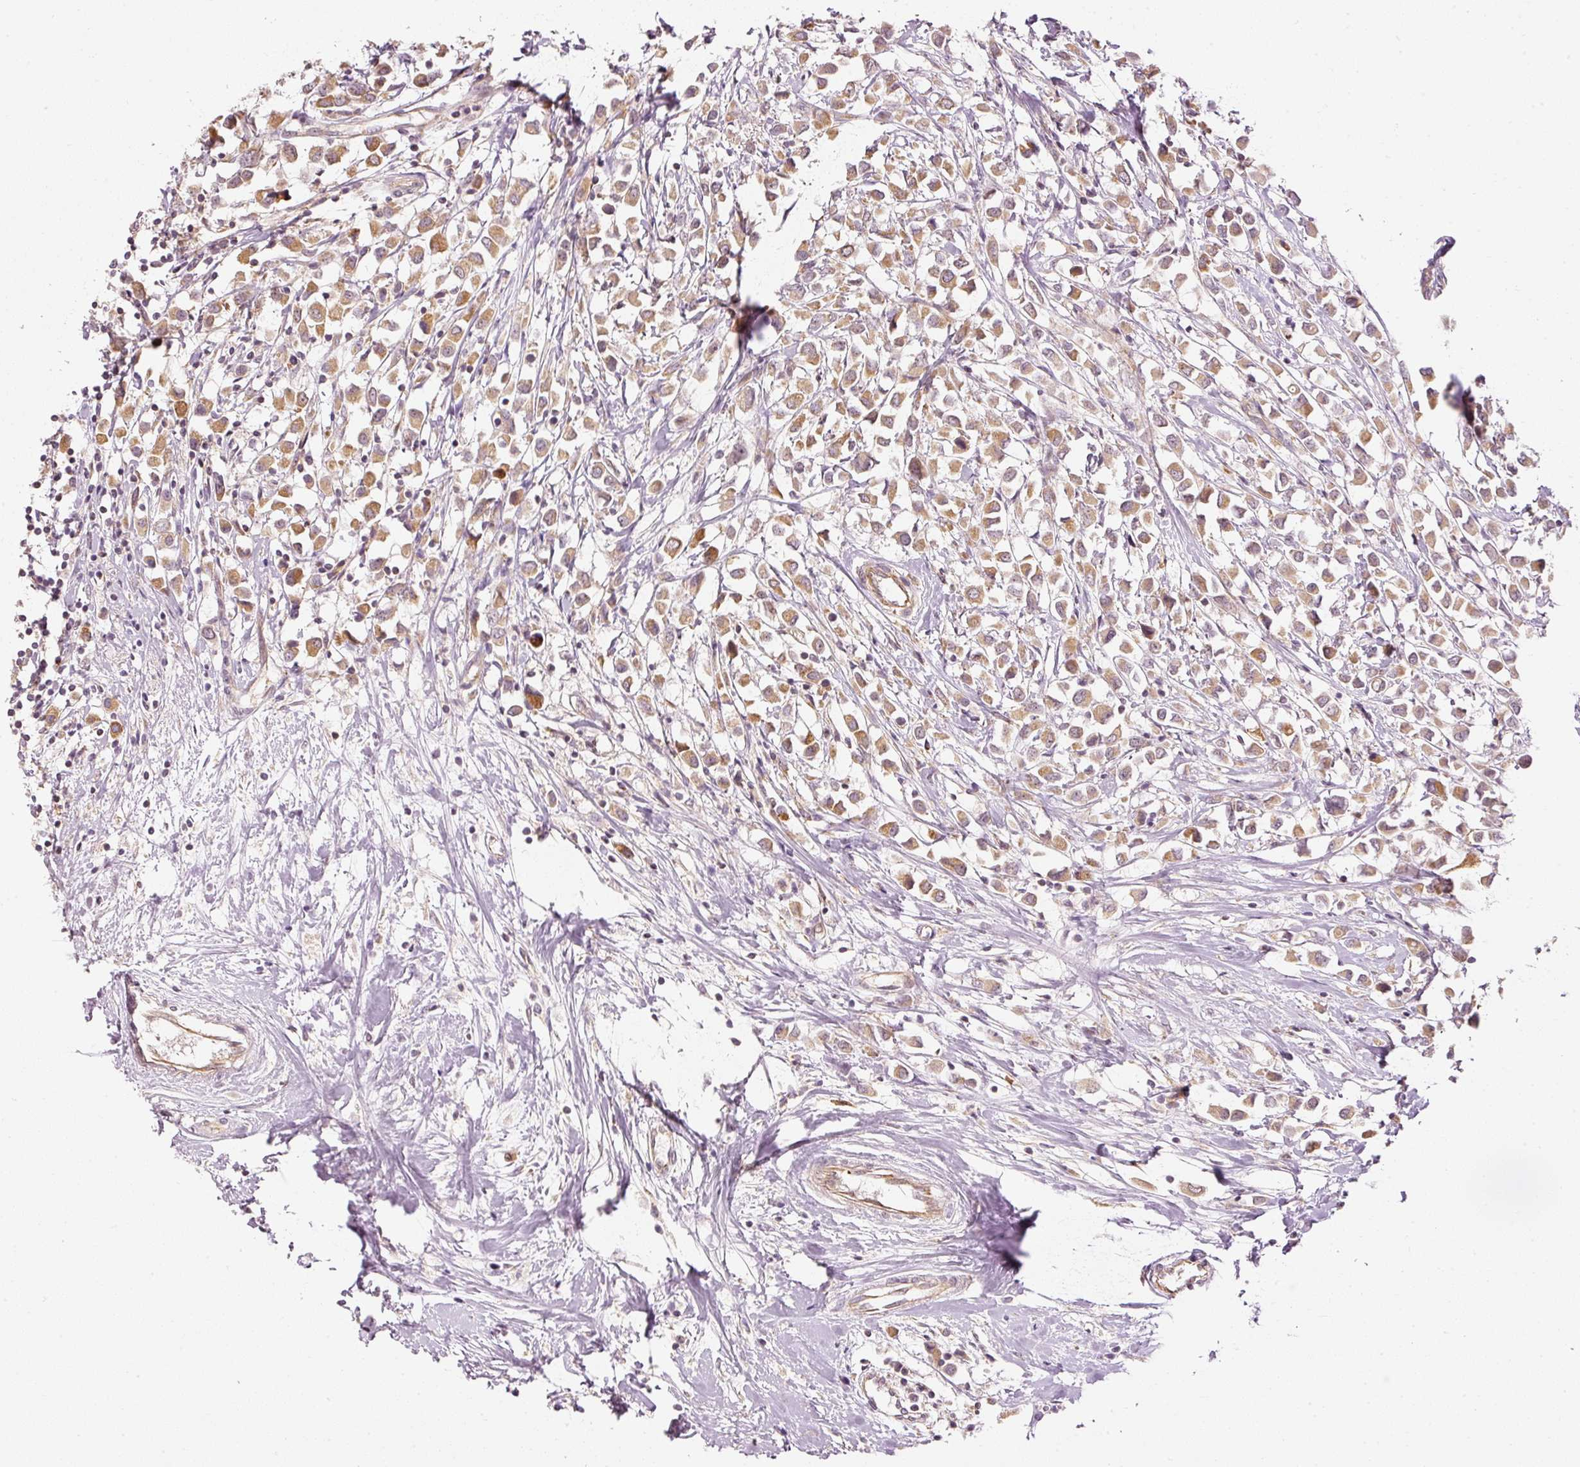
{"staining": {"intensity": "moderate", "quantity": ">75%", "location": "cytoplasmic/membranous"}, "tissue": "breast cancer", "cell_type": "Tumor cells", "image_type": "cancer", "snomed": [{"axis": "morphology", "description": "Duct carcinoma"}, {"axis": "topography", "description": "Breast"}], "caption": "Breast intraductal carcinoma stained for a protein exhibits moderate cytoplasmic/membranous positivity in tumor cells.", "gene": "CDC20B", "patient": {"sex": "female", "age": 61}}